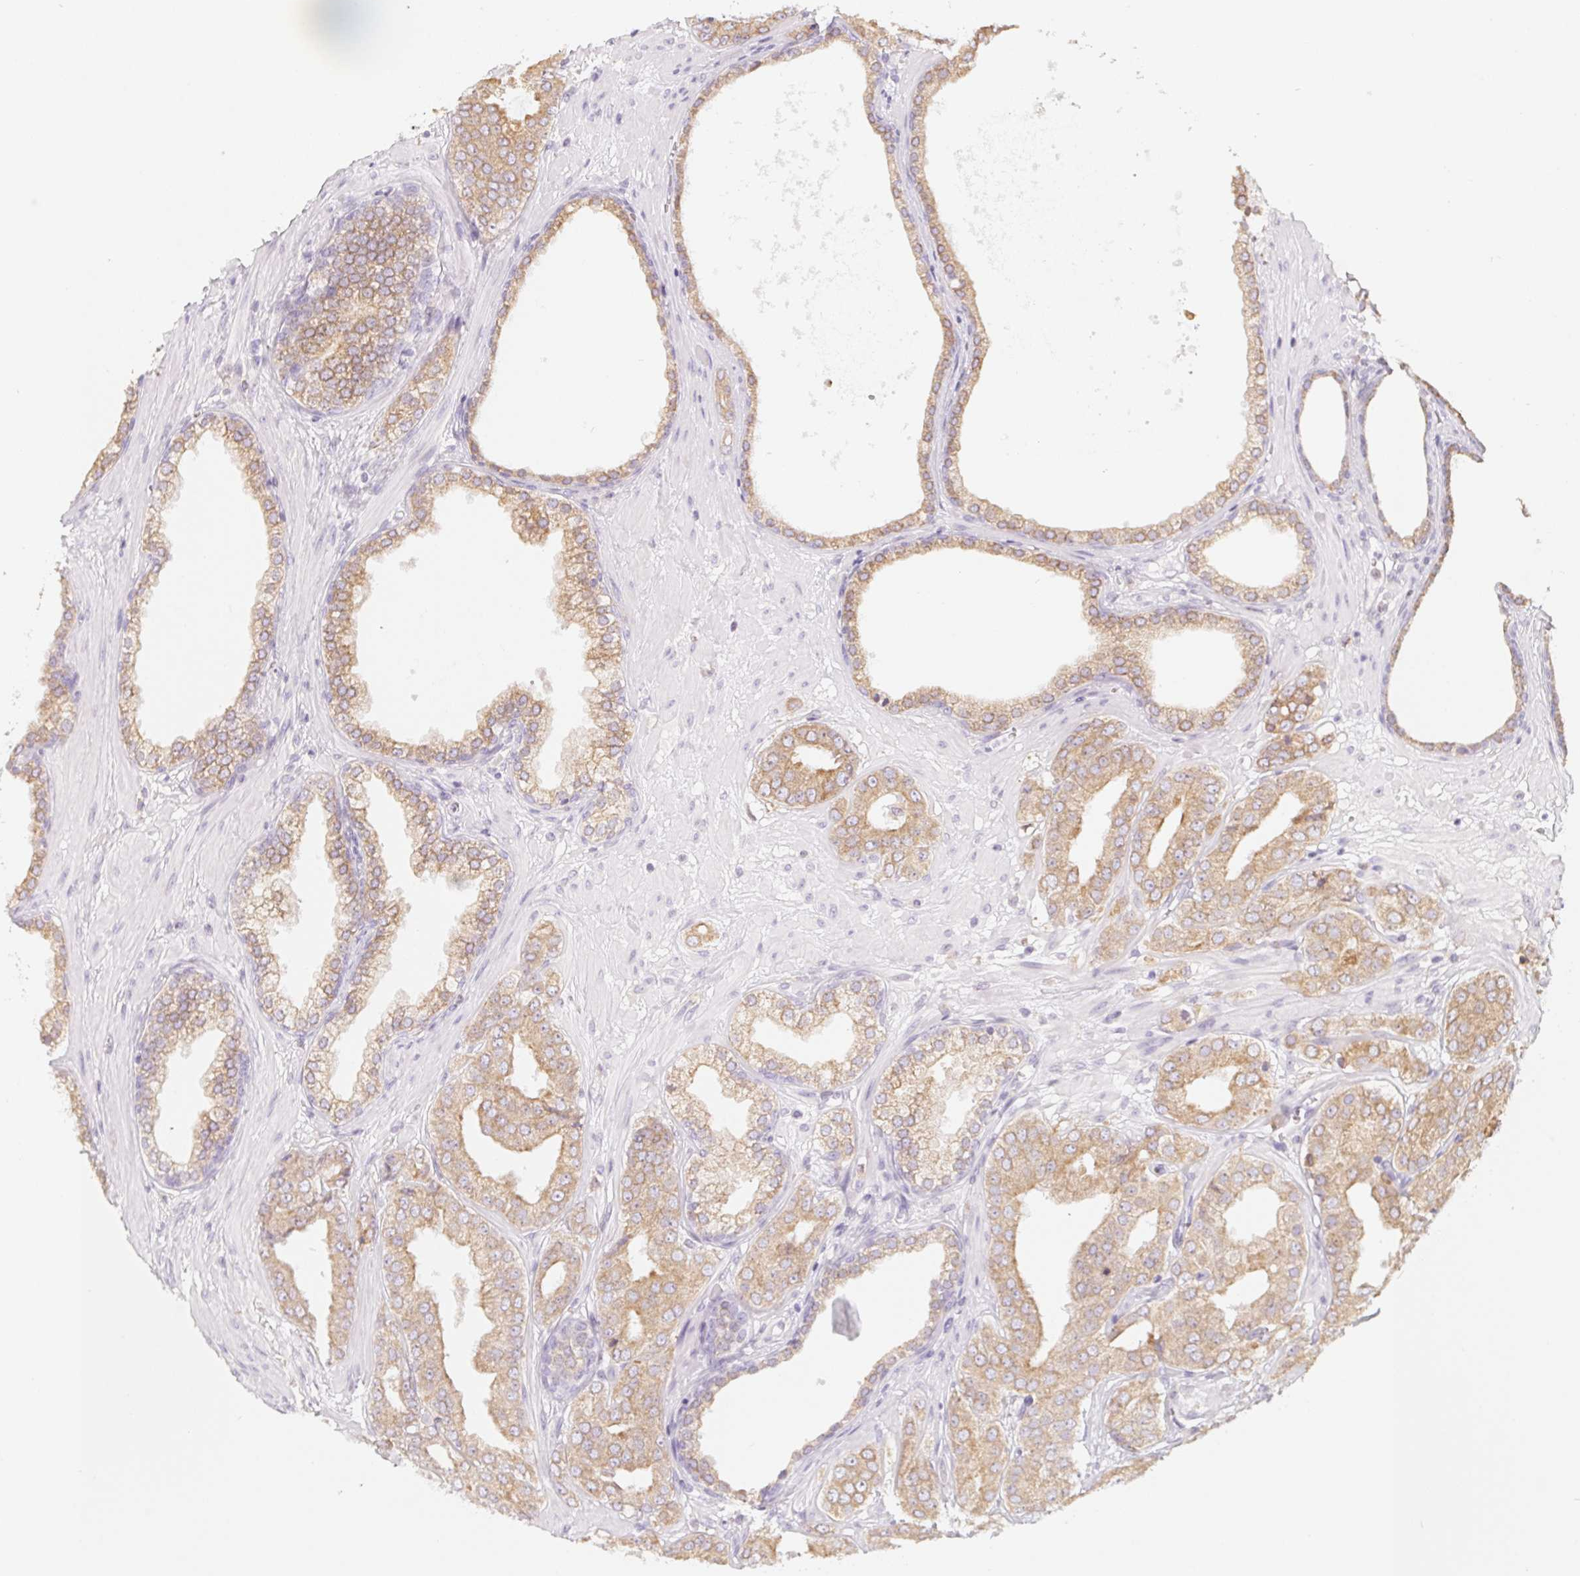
{"staining": {"intensity": "moderate", "quantity": ">75%", "location": "cytoplasmic/membranous"}, "tissue": "prostate cancer", "cell_type": "Tumor cells", "image_type": "cancer", "snomed": [{"axis": "morphology", "description": "Adenocarcinoma, Low grade"}, {"axis": "topography", "description": "Prostate"}], "caption": "Immunohistochemistry (IHC) staining of adenocarcinoma (low-grade) (prostate), which displays medium levels of moderate cytoplasmic/membranous positivity in about >75% of tumor cells indicating moderate cytoplasmic/membranous protein positivity. The staining was performed using DAB (3,3'-diaminobenzidine) (brown) for protein detection and nuclei were counterstained in hematoxylin (blue).", "gene": "SOAT1", "patient": {"sex": "male", "age": 60}}